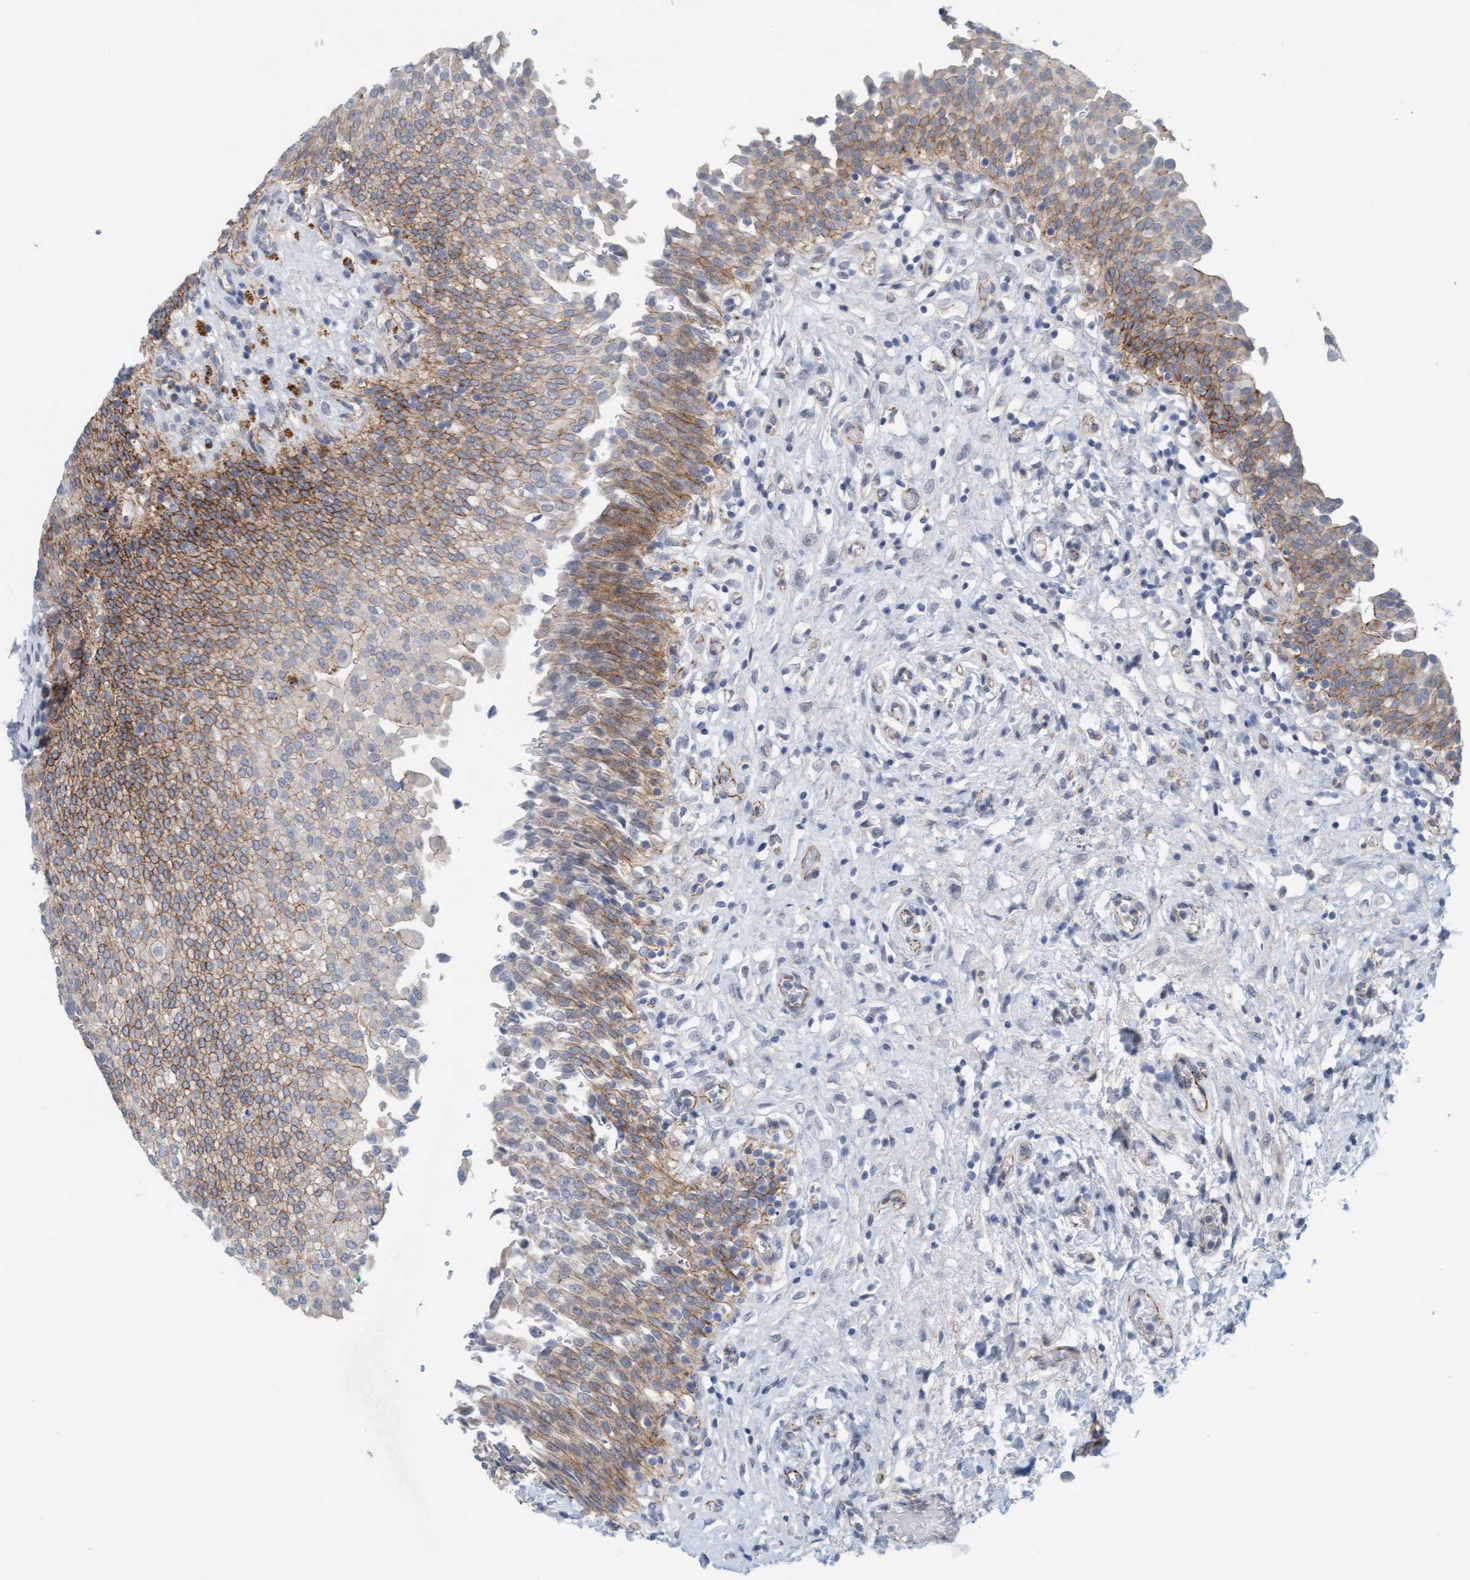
{"staining": {"intensity": "weak", "quantity": "25%-75%", "location": "cytoplasmic/membranous"}, "tissue": "urinary bladder", "cell_type": "Urothelial cells", "image_type": "normal", "snomed": [{"axis": "morphology", "description": "Urothelial carcinoma, High grade"}, {"axis": "topography", "description": "Urinary bladder"}], "caption": "Brown immunohistochemical staining in unremarkable urinary bladder shows weak cytoplasmic/membranous positivity in about 25%-75% of urothelial cells. (Brightfield microscopy of DAB IHC at high magnification).", "gene": "KRBA2", "patient": {"sex": "male", "age": 46}}